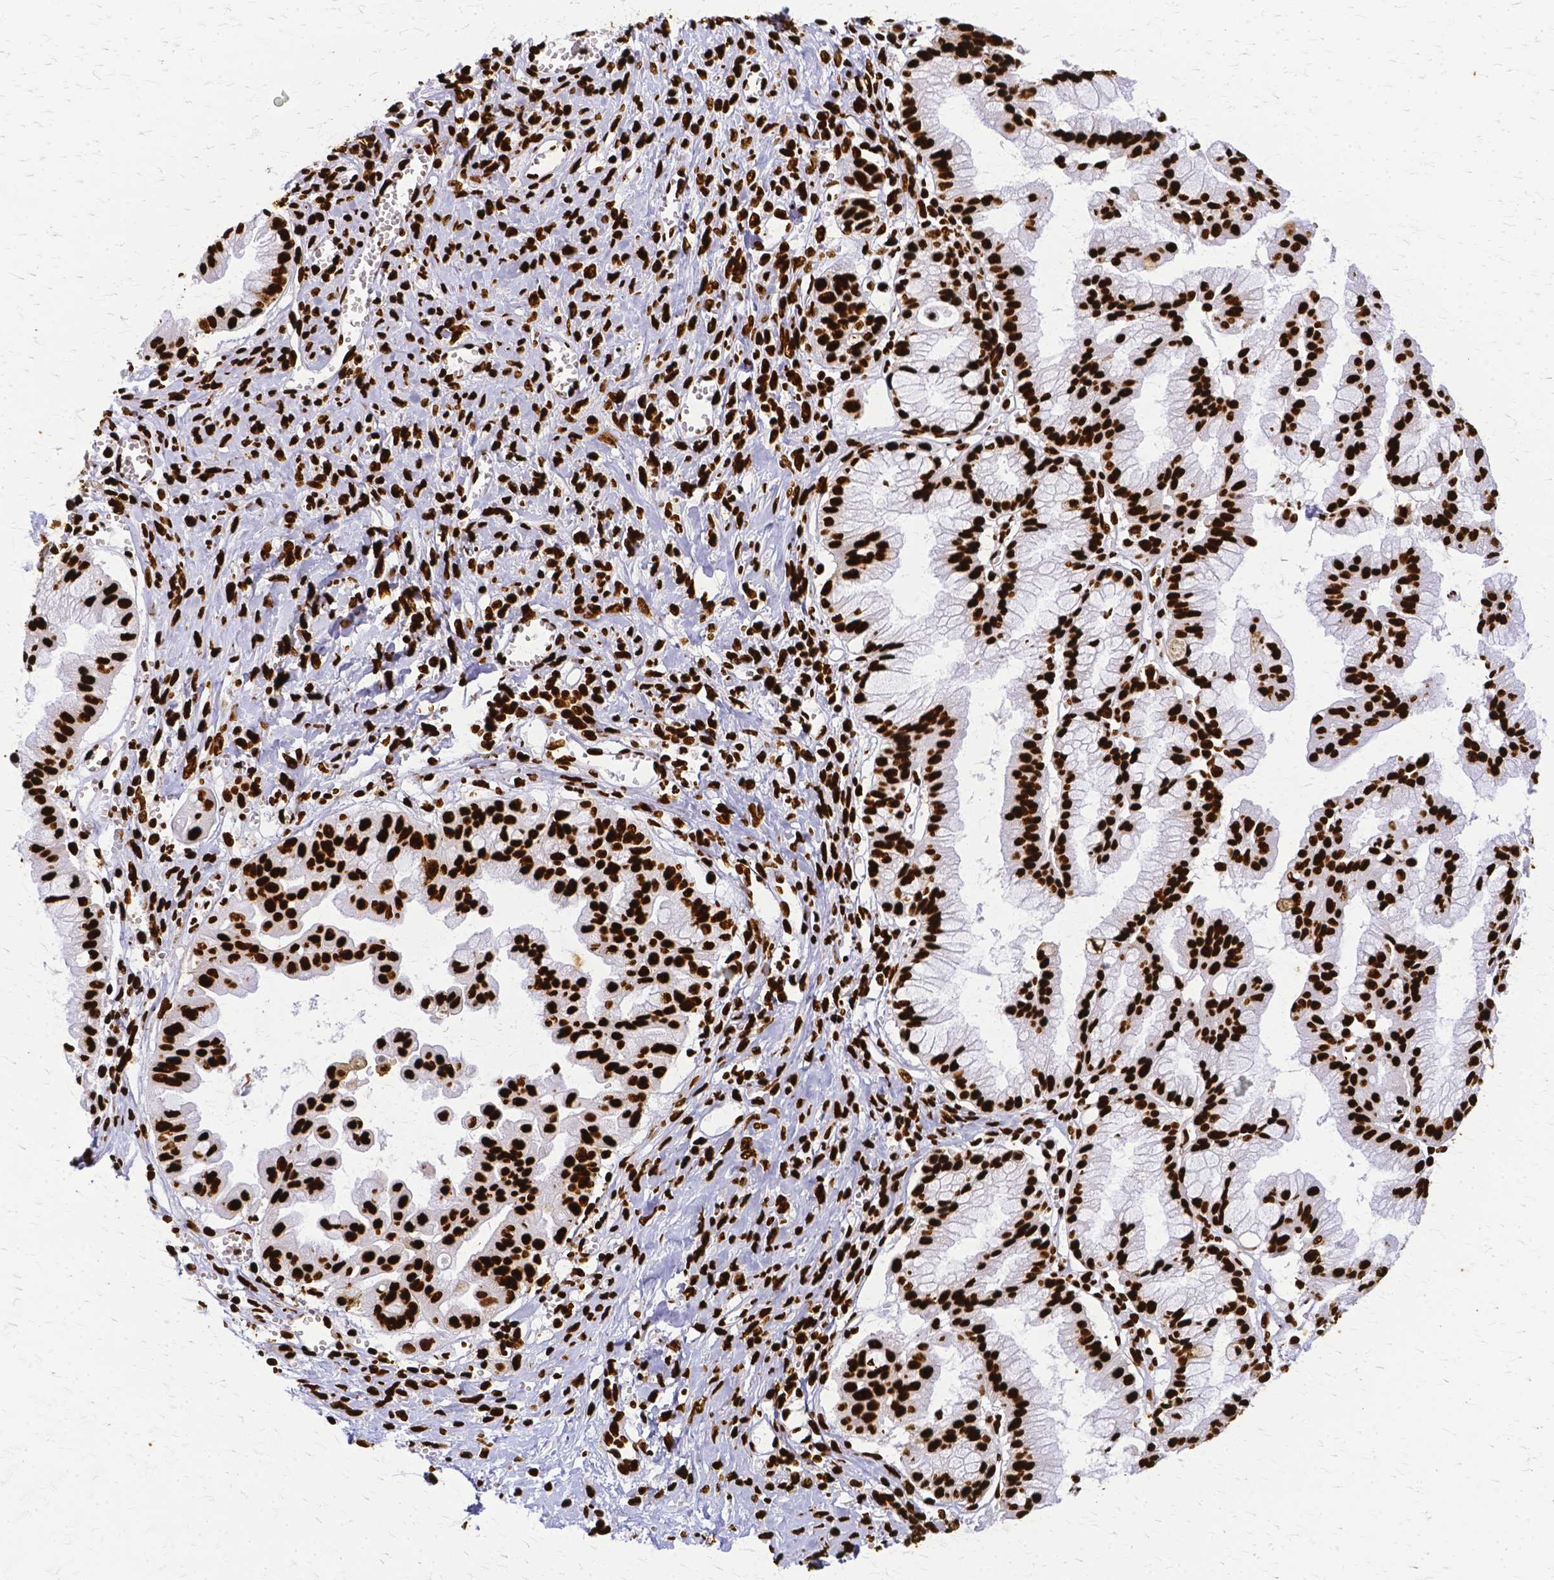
{"staining": {"intensity": "strong", "quantity": ">75%", "location": "nuclear"}, "tissue": "ovarian cancer", "cell_type": "Tumor cells", "image_type": "cancer", "snomed": [{"axis": "morphology", "description": "Cystadenocarcinoma, mucinous, NOS"}, {"axis": "topography", "description": "Ovary"}], "caption": "Strong nuclear protein expression is present in about >75% of tumor cells in ovarian cancer.", "gene": "SFPQ", "patient": {"sex": "female", "age": 70}}